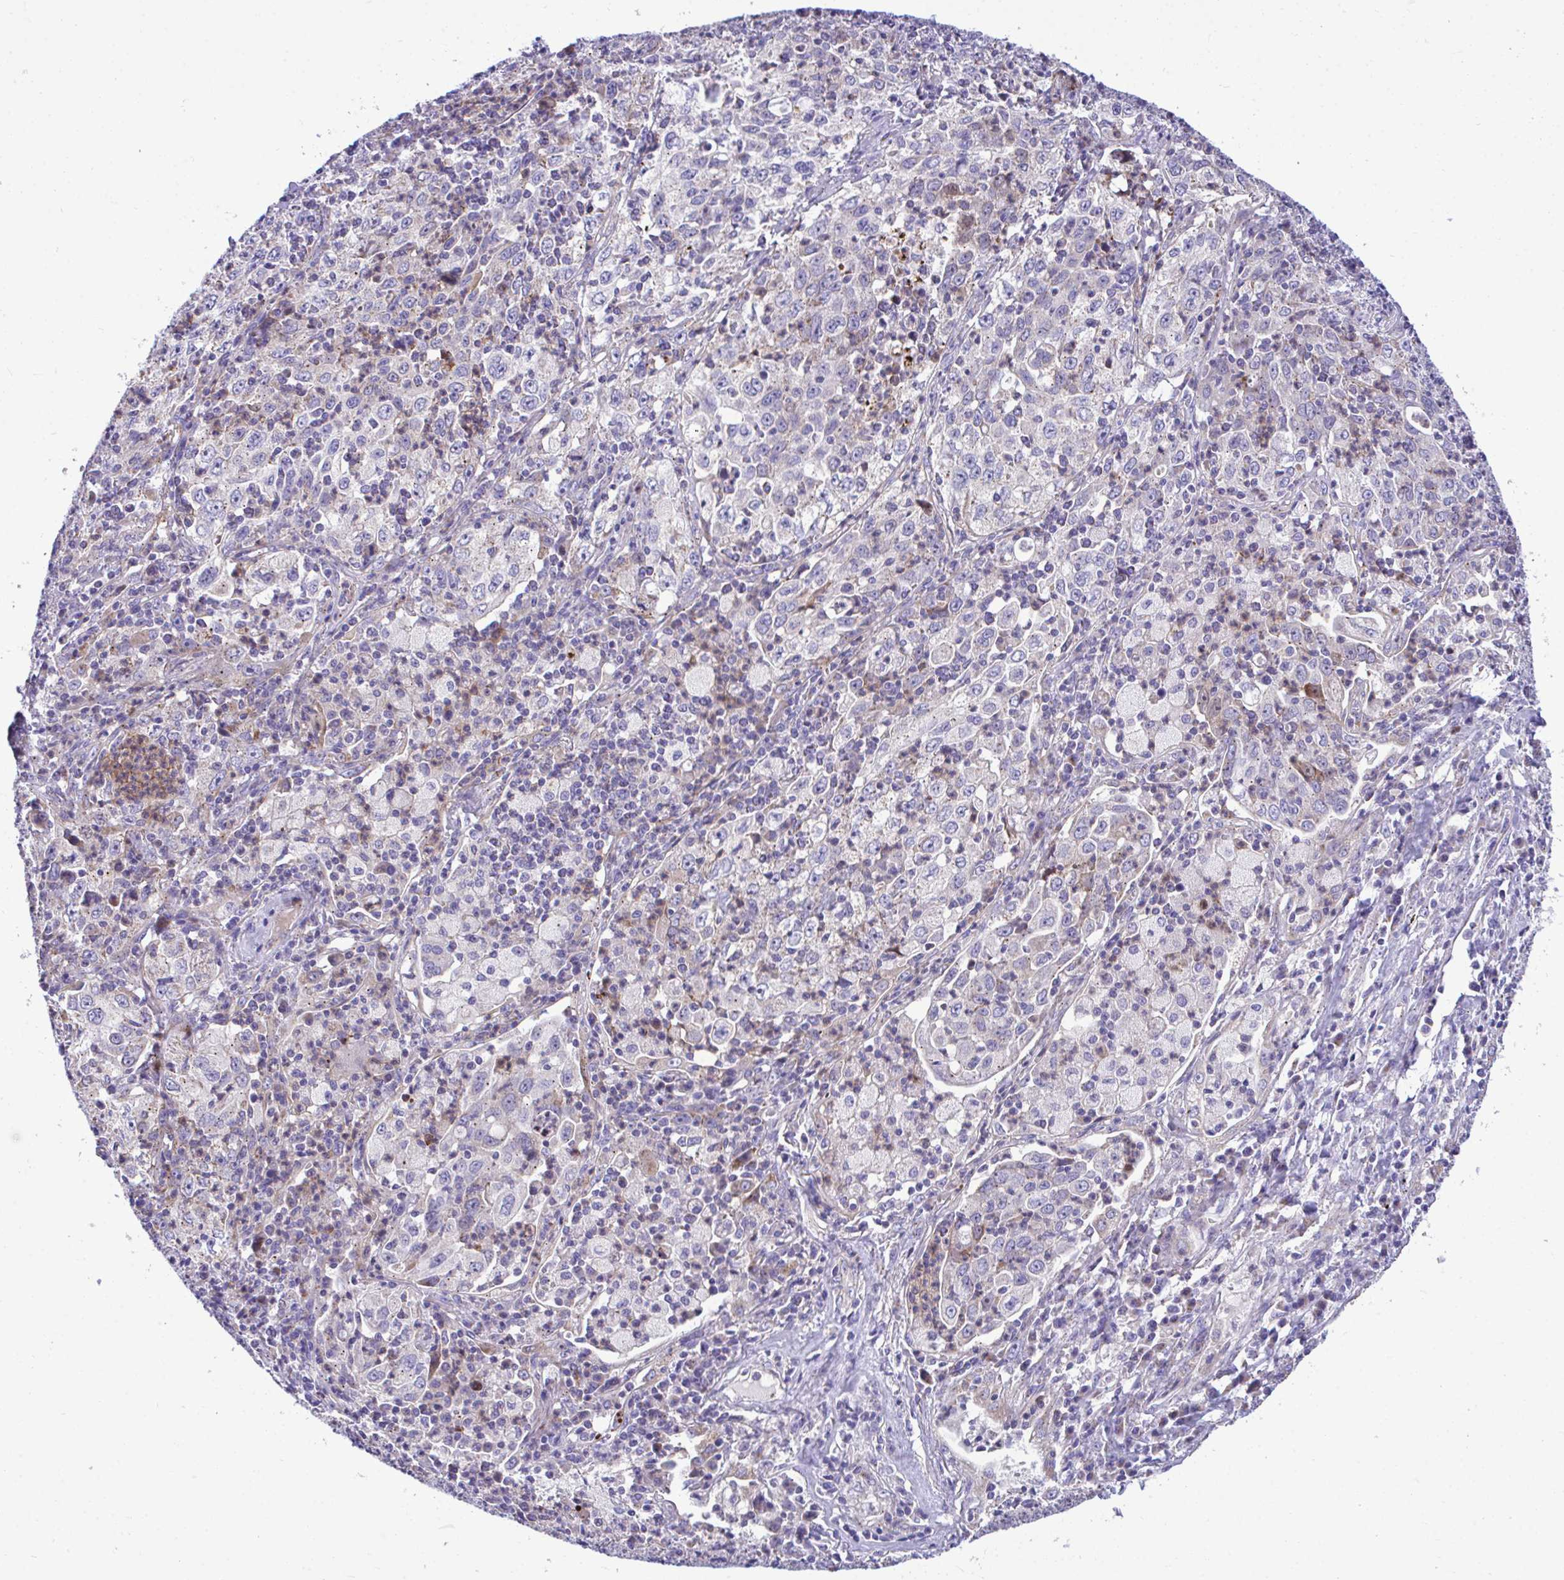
{"staining": {"intensity": "negative", "quantity": "none", "location": "none"}, "tissue": "lung cancer", "cell_type": "Tumor cells", "image_type": "cancer", "snomed": [{"axis": "morphology", "description": "Squamous cell carcinoma, NOS"}, {"axis": "topography", "description": "Lung"}], "caption": "IHC photomicrograph of neoplastic tissue: human lung cancer stained with DAB exhibits no significant protein expression in tumor cells.", "gene": "MRPS16", "patient": {"sex": "male", "age": 71}}